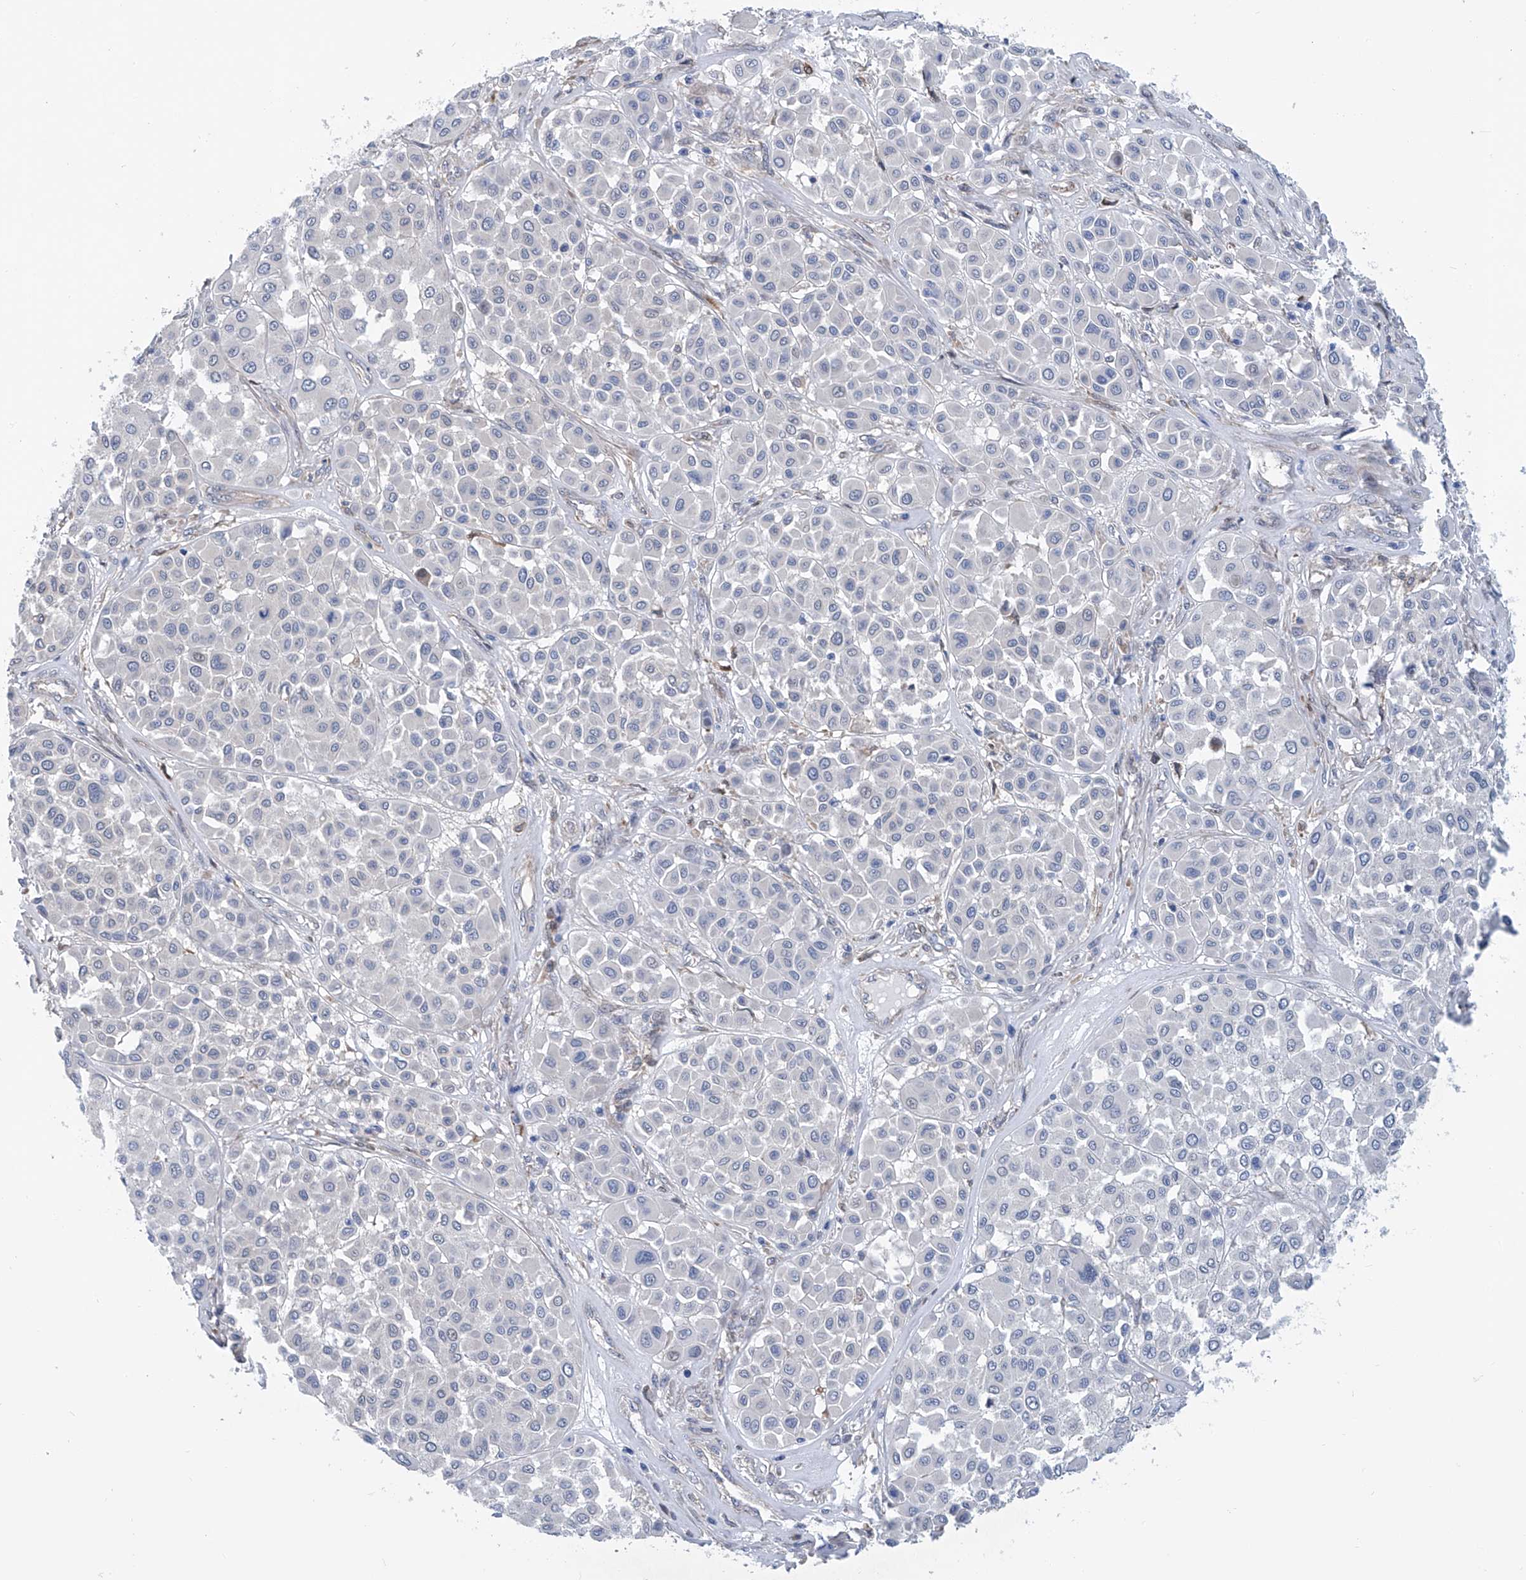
{"staining": {"intensity": "negative", "quantity": "none", "location": "none"}, "tissue": "melanoma", "cell_type": "Tumor cells", "image_type": "cancer", "snomed": [{"axis": "morphology", "description": "Malignant melanoma, Metastatic site"}, {"axis": "topography", "description": "Soft tissue"}], "caption": "Malignant melanoma (metastatic site) was stained to show a protein in brown. There is no significant staining in tumor cells.", "gene": "TNN", "patient": {"sex": "male", "age": 41}}